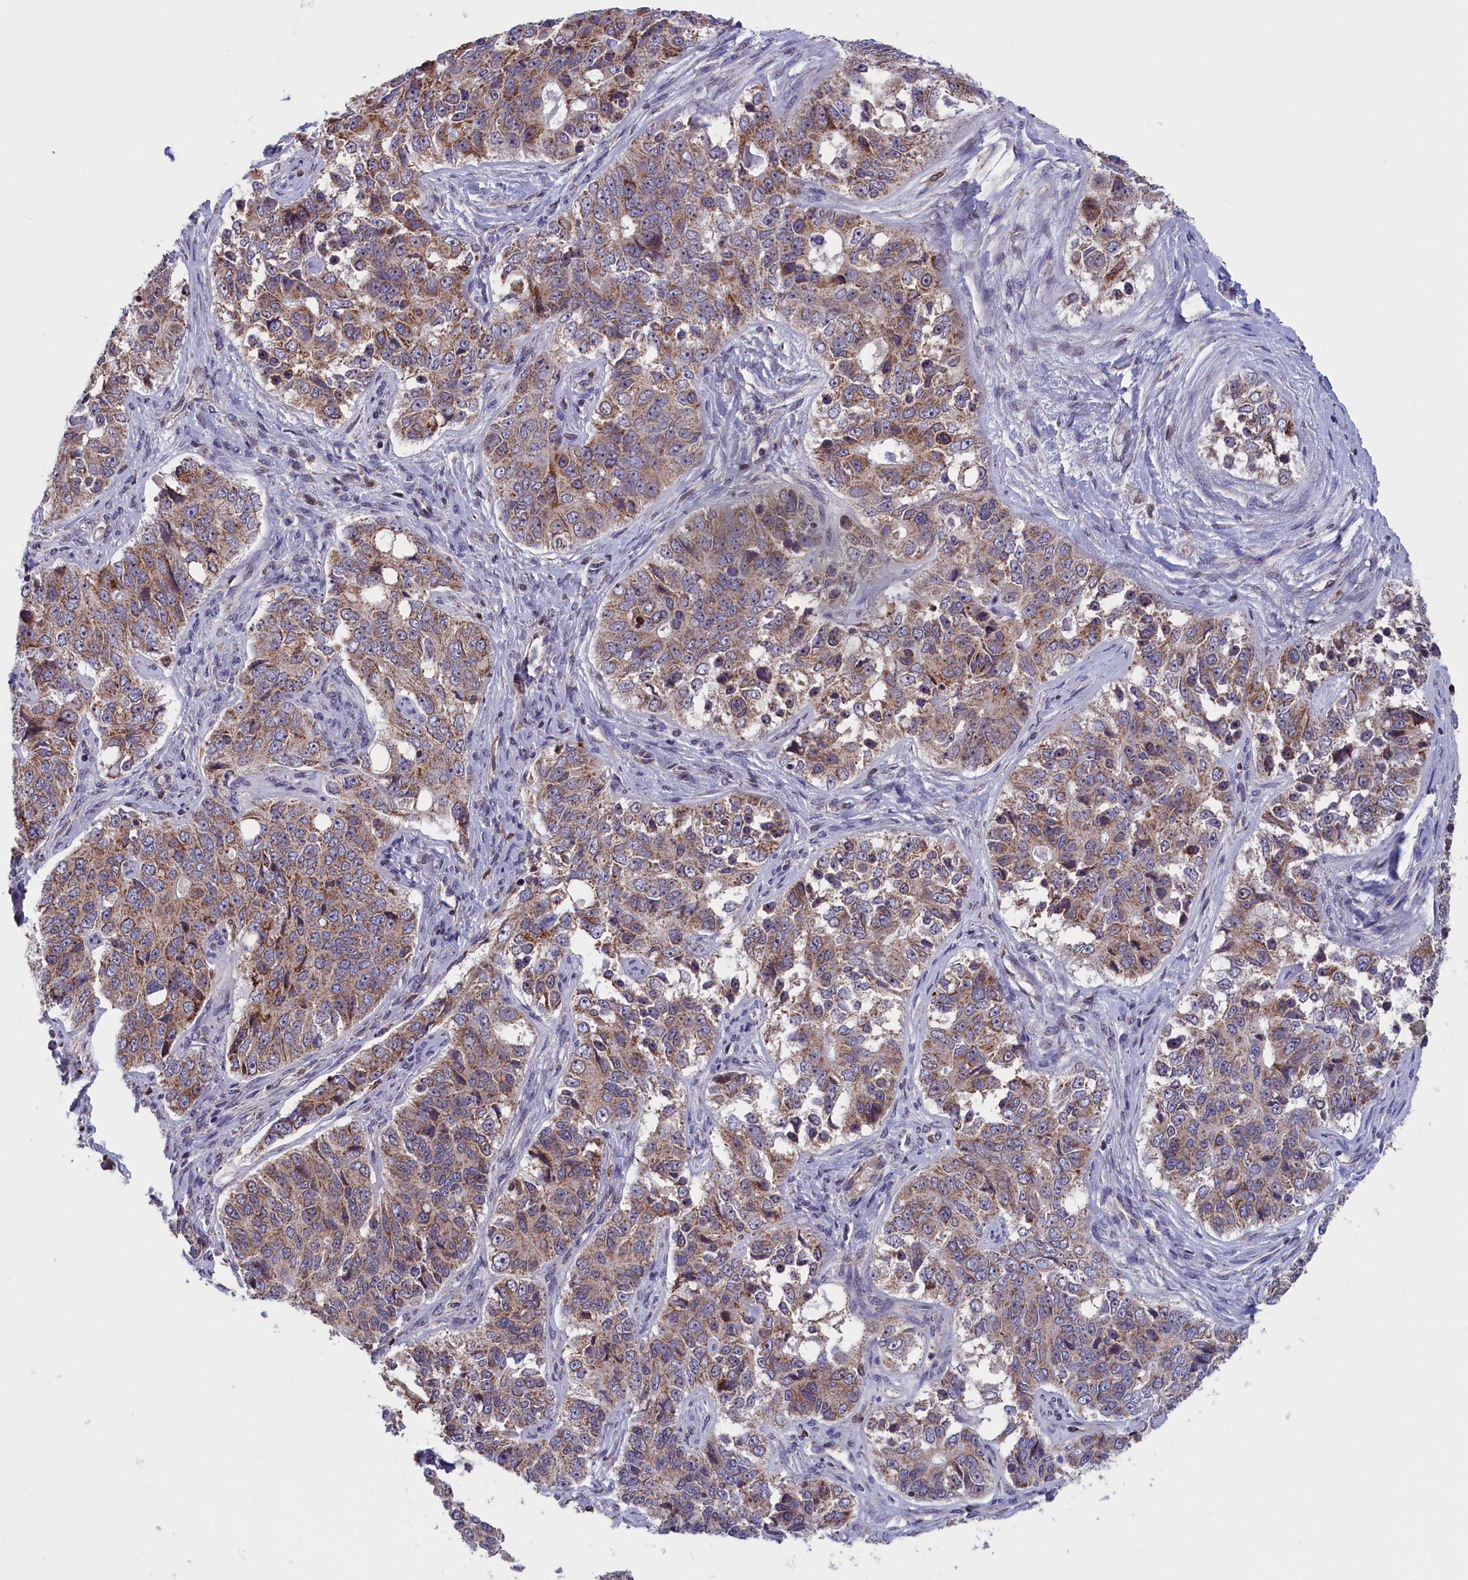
{"staining": {"intensity": "weak", "quantity": "25%-75%", "location": "cytoplasmic/membranous"}, "tissue": "ovarian cancer", "cell_type": "Tumor cells", "image_type": "cancer", "snomed": [{"axis": "morphology", "description": "Carcinoma, endometroid"}, {"axis": "topography", "description": "Ovary"}], "caption": "Ovarian cancer (endometroid carcinoma) tissue shows weak cytoplasmic/membranous staining in about 25%-75% of tumor cells, visualized by immunohistochemistry.", "gene": "TIMM44", "patient": {"sex": "female", "age": 51}}